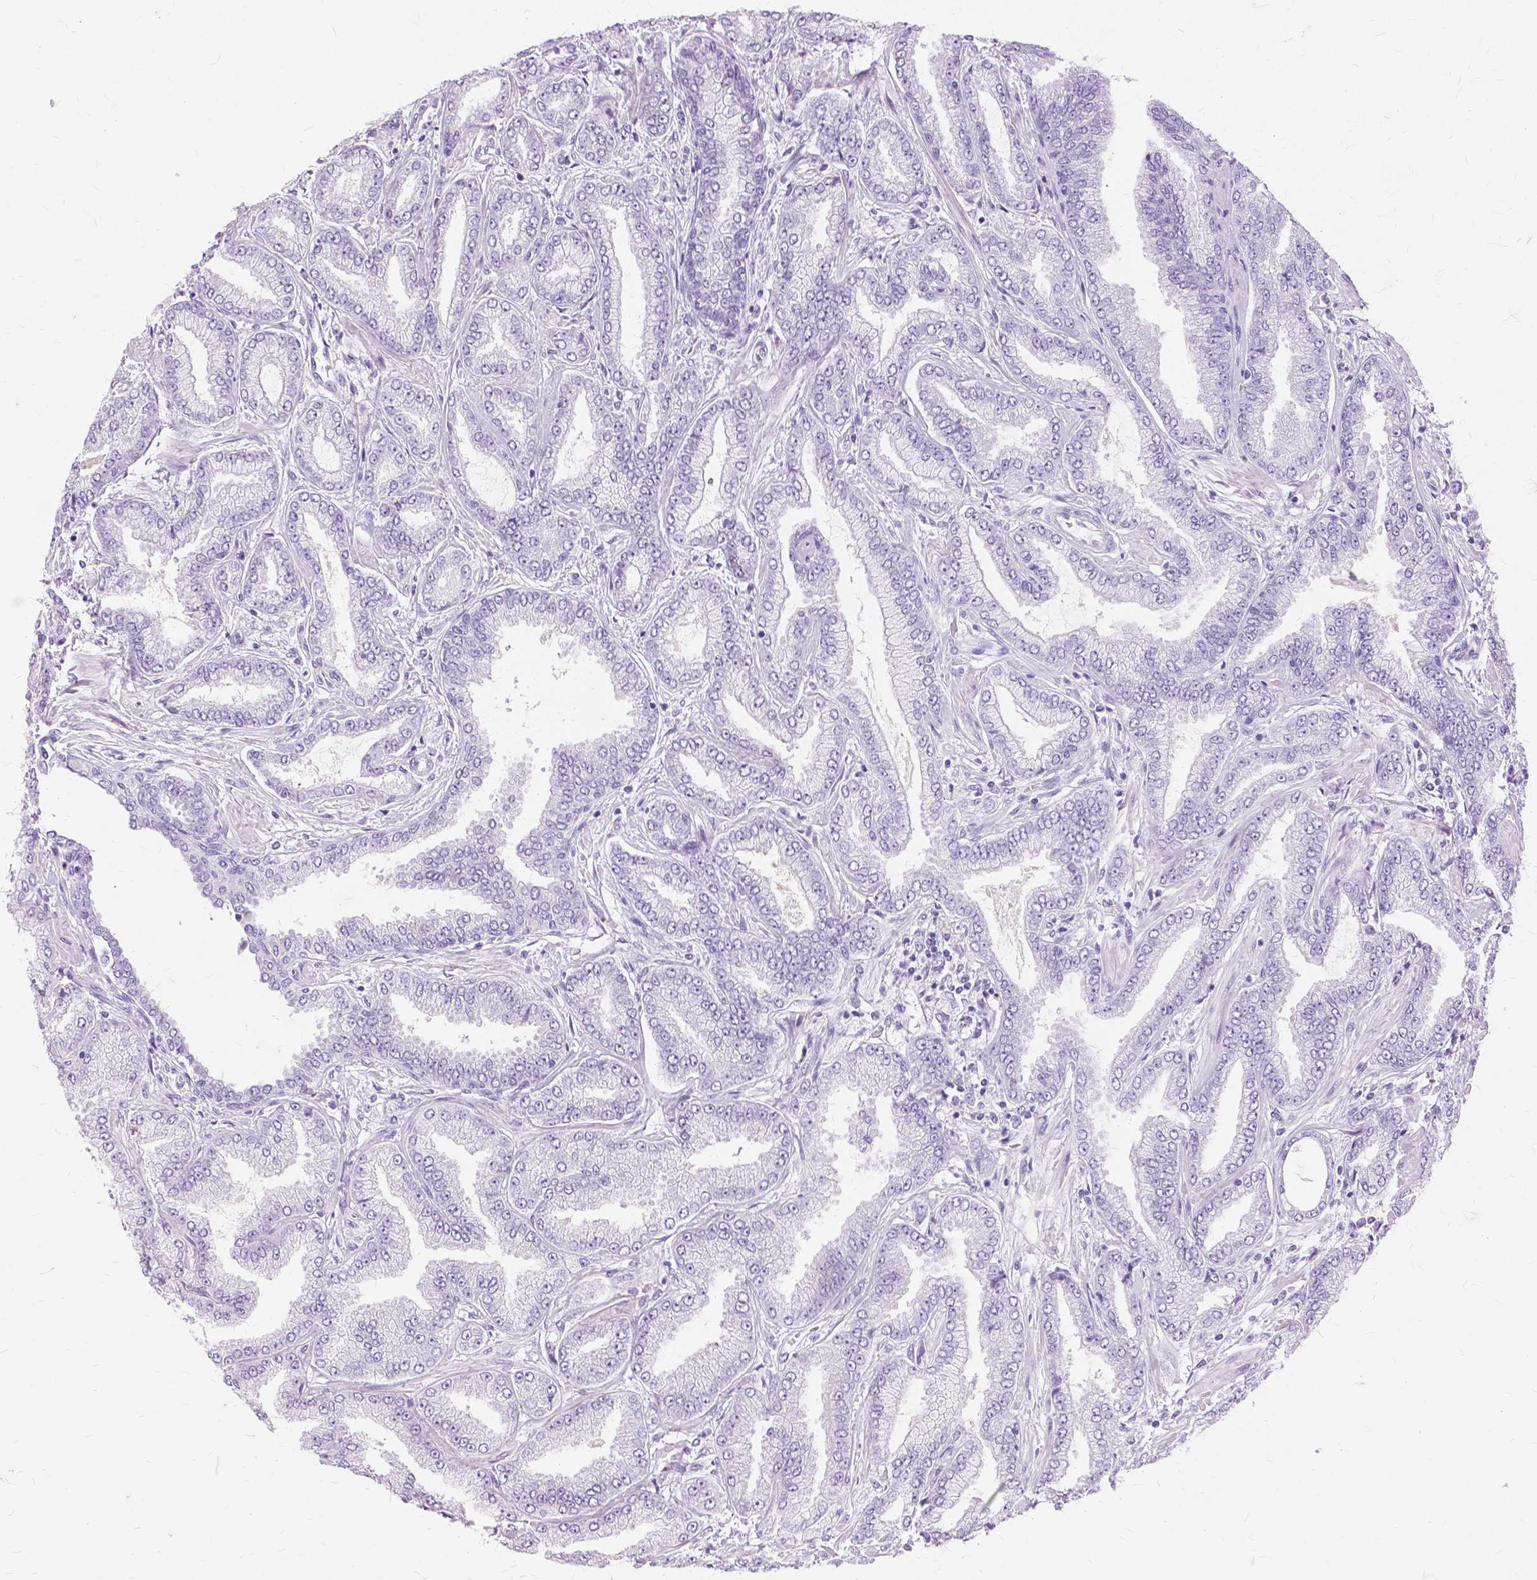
{"staining": {"intensity": "negative", "quantity": "none", "location": "none"}, "tissue": "prostate cancer", "cell_type": "Tumor cells", "image_type": "cancer", "snomed": [{"axis": "morphology", "description": "Adenocarcinoma, Low grade"}, {"axis": "topography", "description": "Prostate"}], "caption": "An image of human adenocarcinoma (low-grade) (prostate) is negative for staining in tumor cells. (DAB IHC, high magnification).", "gene": "TGM1", "patient": {"sex": "male", "age": 55}}